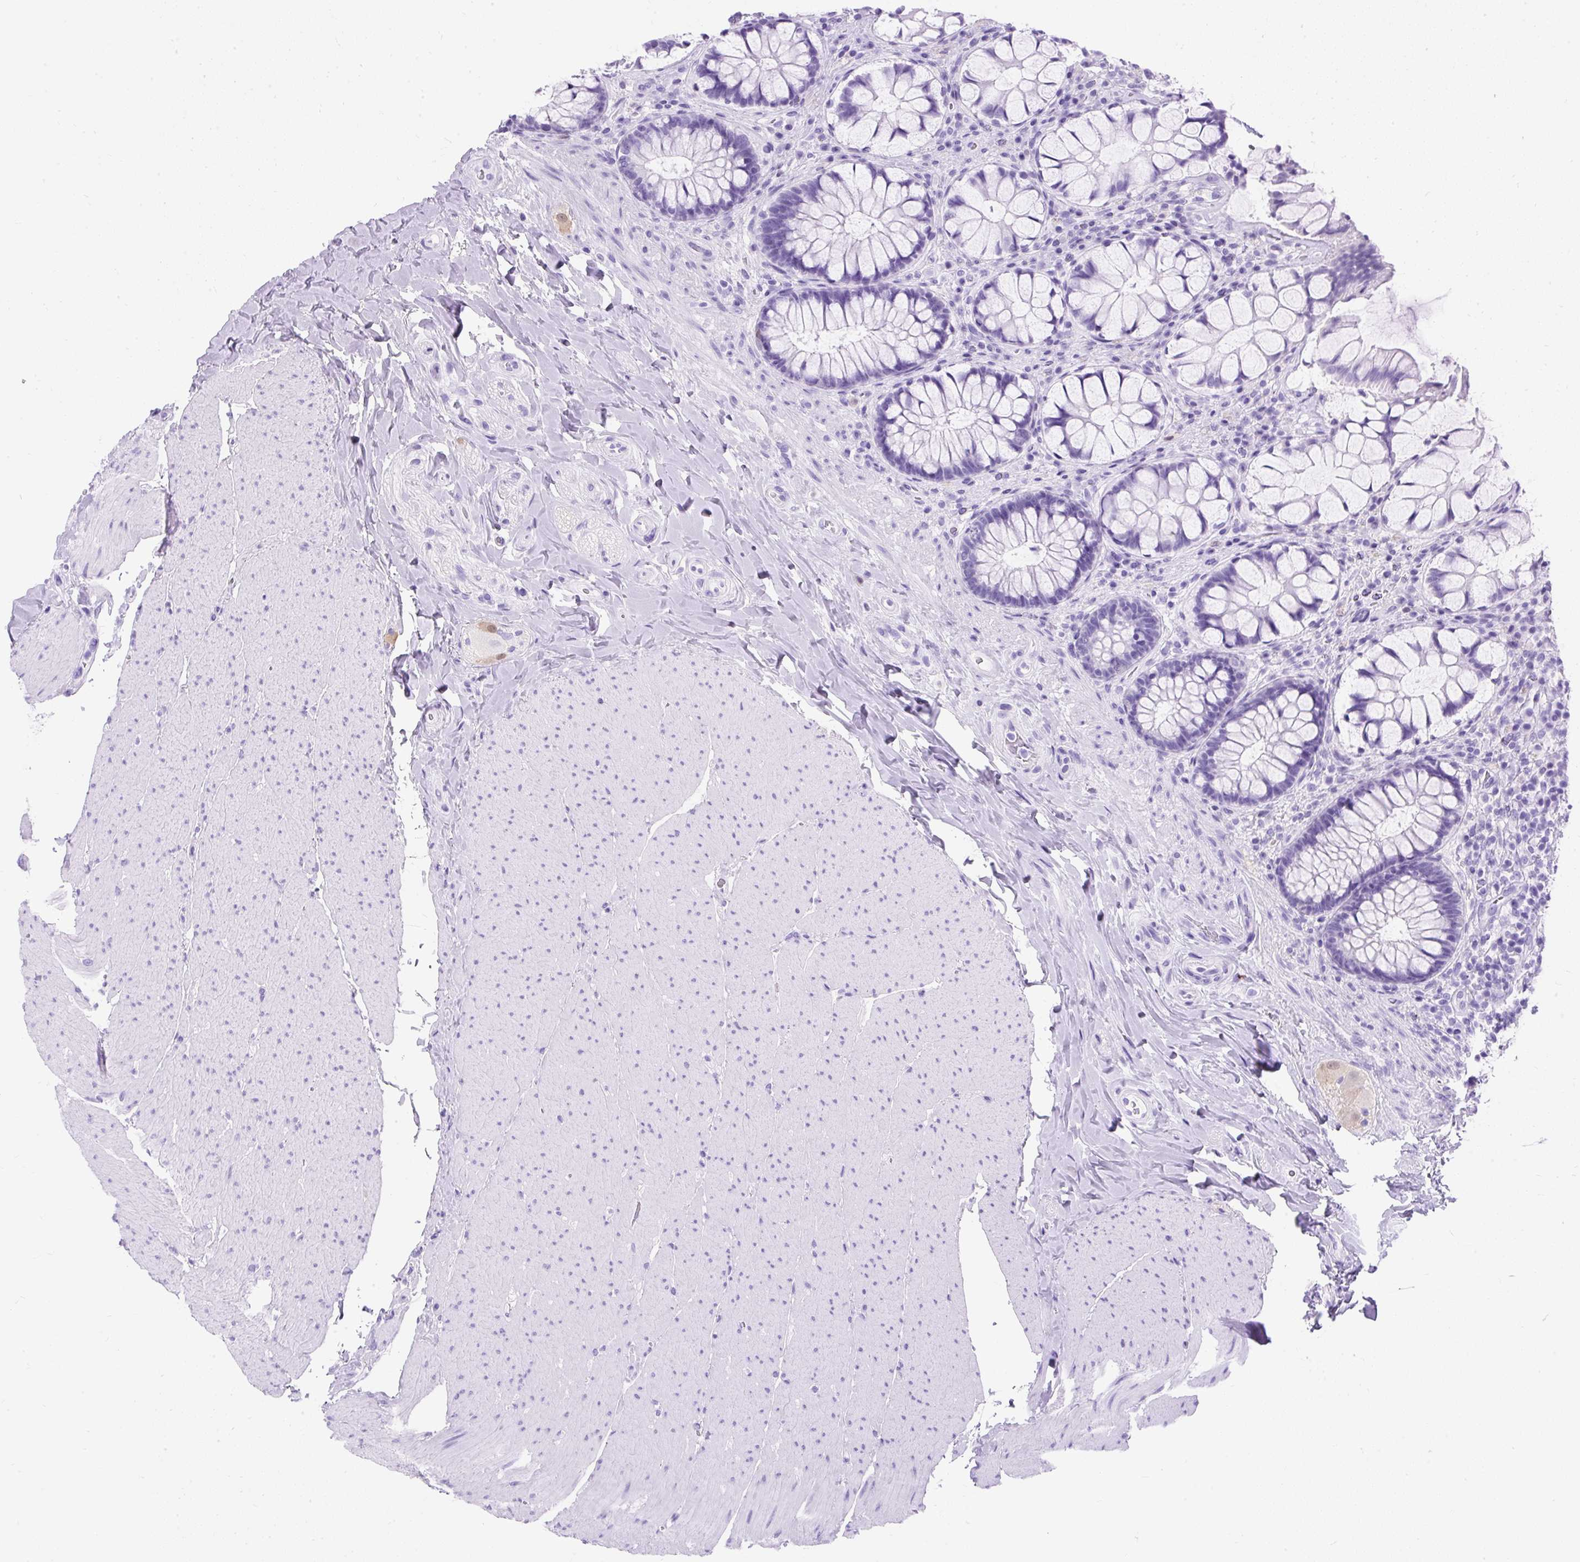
{"staining": {"intensity": "negative", "quantity": "none", "location": "none"}, "tissue": "rectum", "cell_type": "Glandular cells", "image_type": "normal", "snomed": [{"axis": "morphology", "description": "Normal tissue, NOS"}, {"axis": "topography", "description": "Rectum"}], "caption": "High power microscopy micrograph of an immunohistochemistry (IHC) histopathology image of benign rectum, revealing no significant positivity in glandular cells. Brightfield microscopy of immunohistochemistry stained with DAB (brown) and hematoxylin (blue), captured at high magnification.", "gene": "PVALB", "patient": {"sex": "female", "age": 58}}